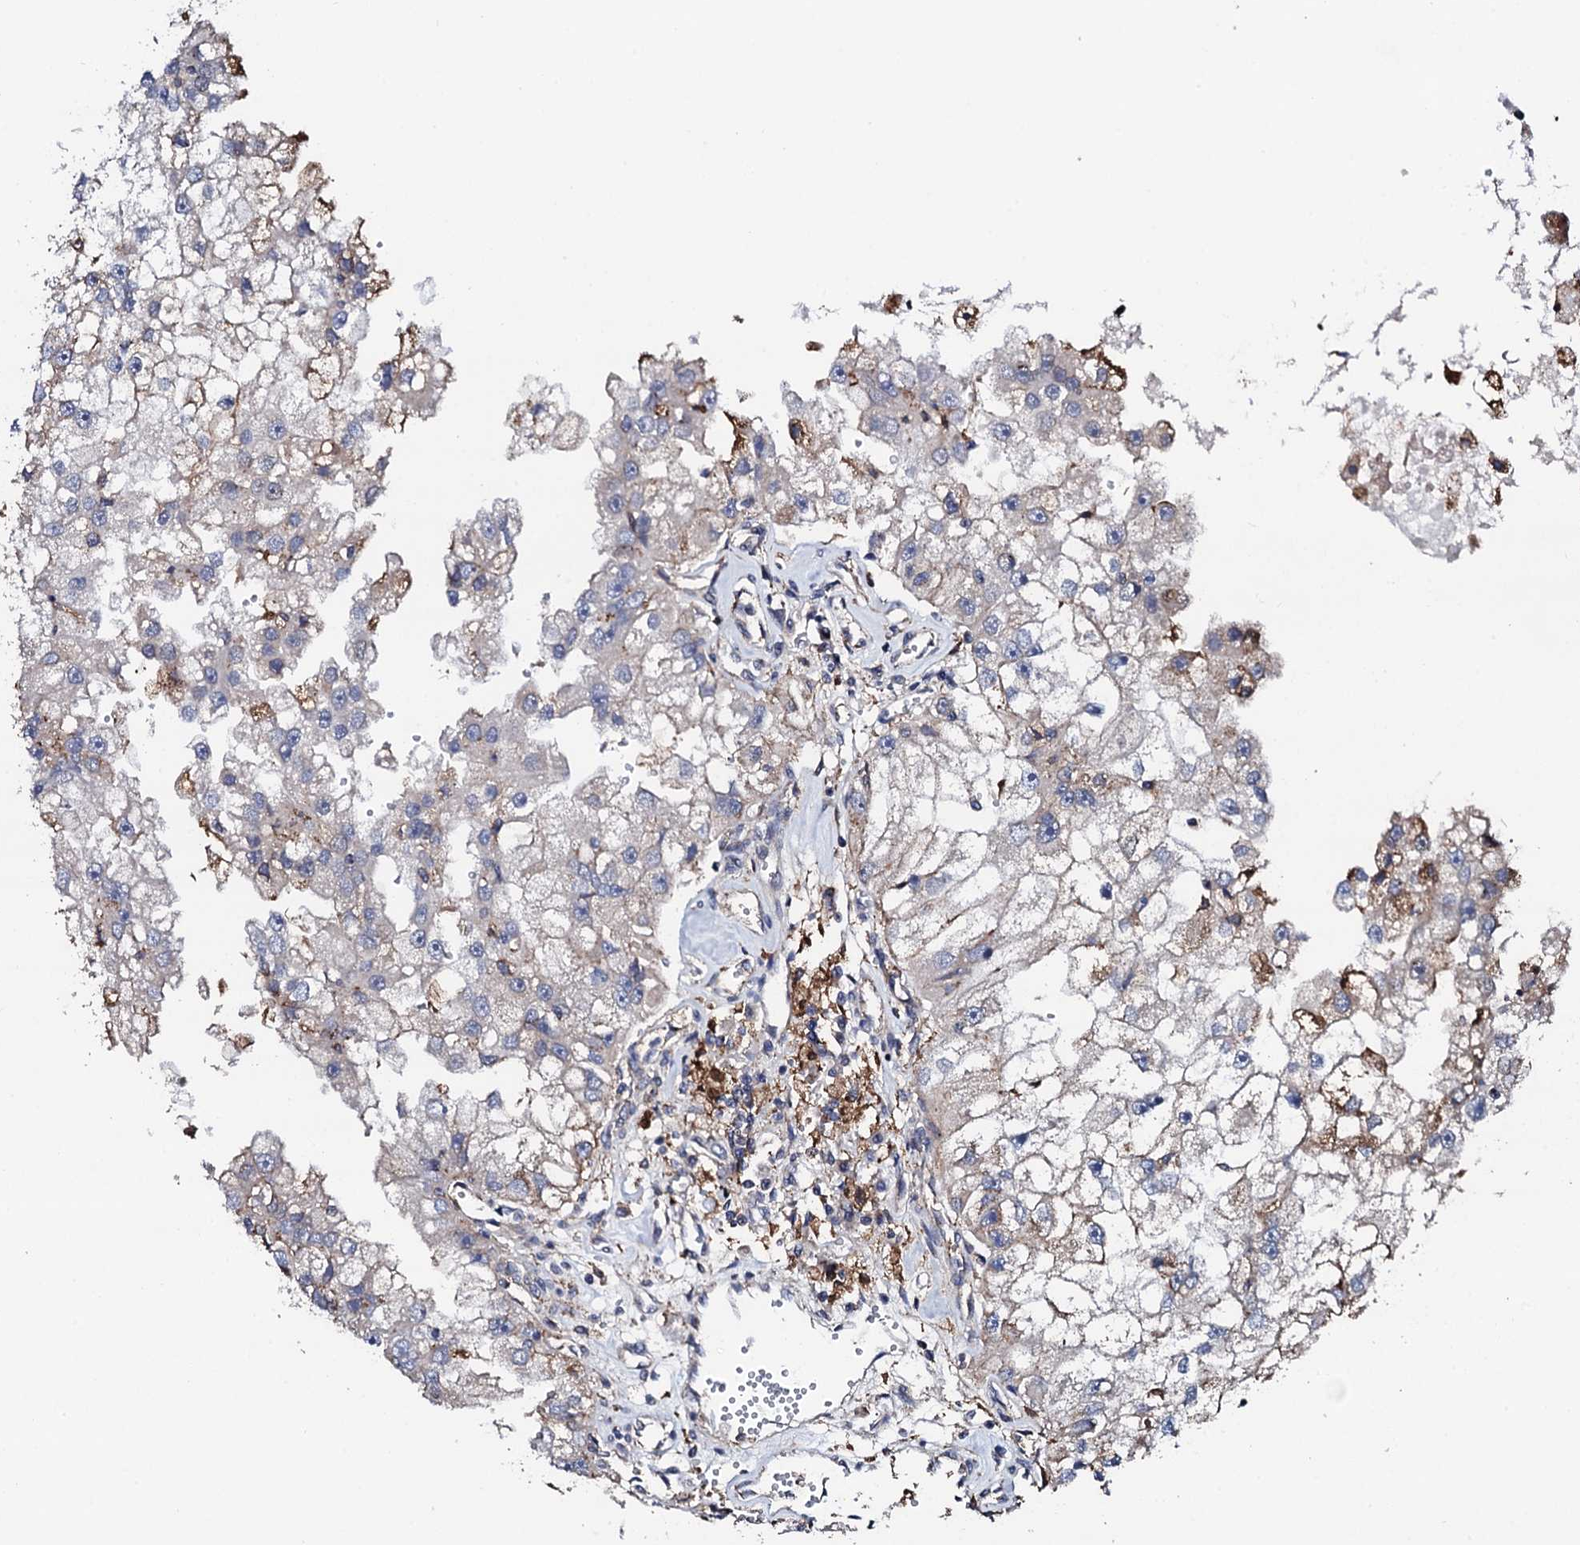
{"staining": {"intensity": "weak", "quantity": "<25%", "location": "cytoplasmic/membranous"}, "tissue": "renal cancer", "cell_type": "Tumor cells", "image_type": "cancer", "snomed": [{"axis": "morphology", "description": "Adenocarcinoma, NOS"}, {"axis": "topography", "description": "Kidney"}], "caption": "DAB (3,3'-diaminobenzidine) immunohistochemical staining of human adenocarcinoma (renal) shows no significant staining in tumor cells.", "gene": "EDC3", "patient": {"sex": "male", "age": 63}}